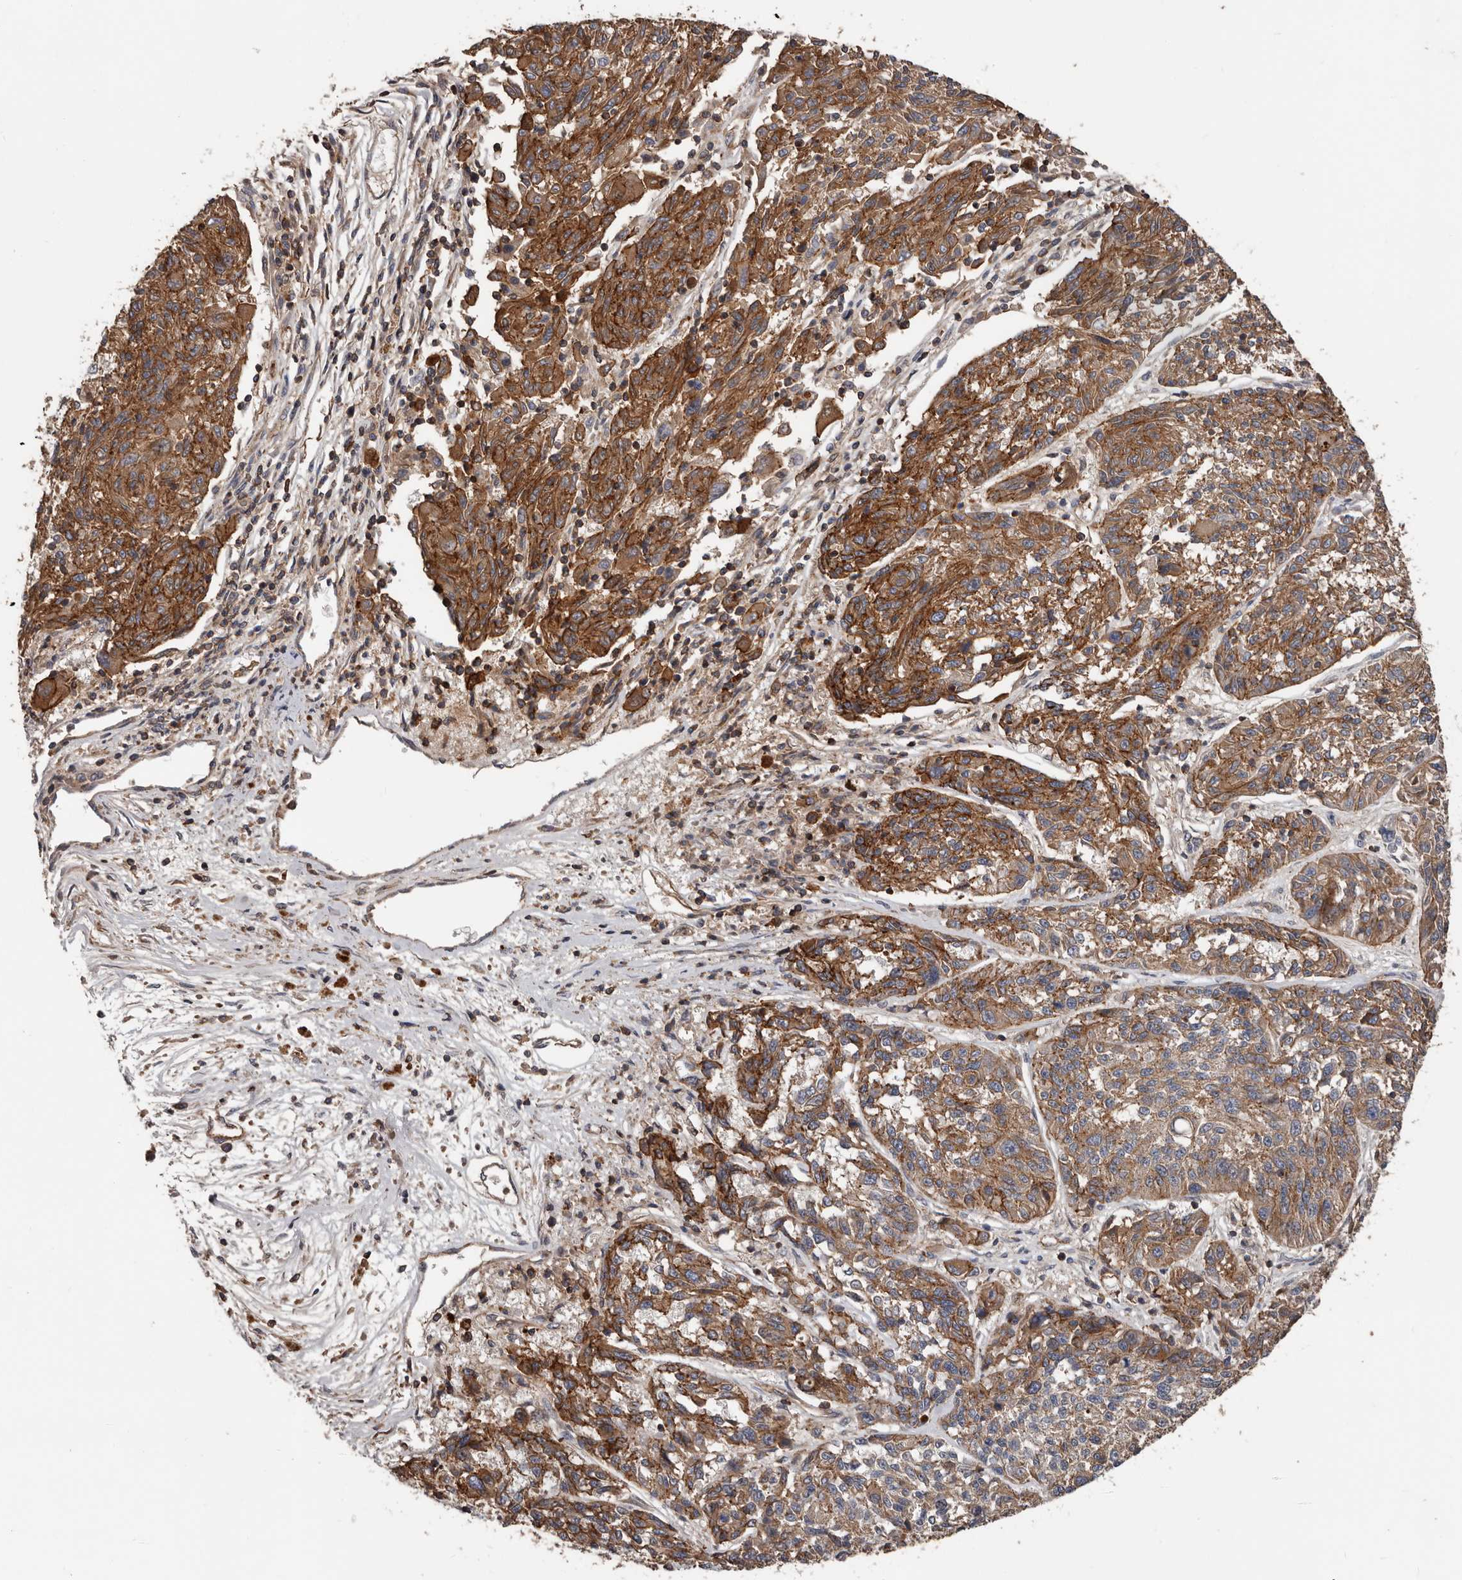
{"staining": {"intensity": "moderate", "quantity": ">75%", "location": "cytoplasmic/membranous"}, "tissue": "melanoma", "cell_type": "Tumor cells", "image_type": "cancer", "snomed": [{"axis": "morphology", "description": "Malignant melanoma, NOS"}, {"axis": "topography", "description": "Skin"}], "caption": "Malignant melanoma stained with DAB IHC demonstrates medium levels of moderate cytoplasmic/membranous staining in about >75% of tumor cells.", "gene": "PNRC2", "patient": {"sex": "male", "age": 53}}